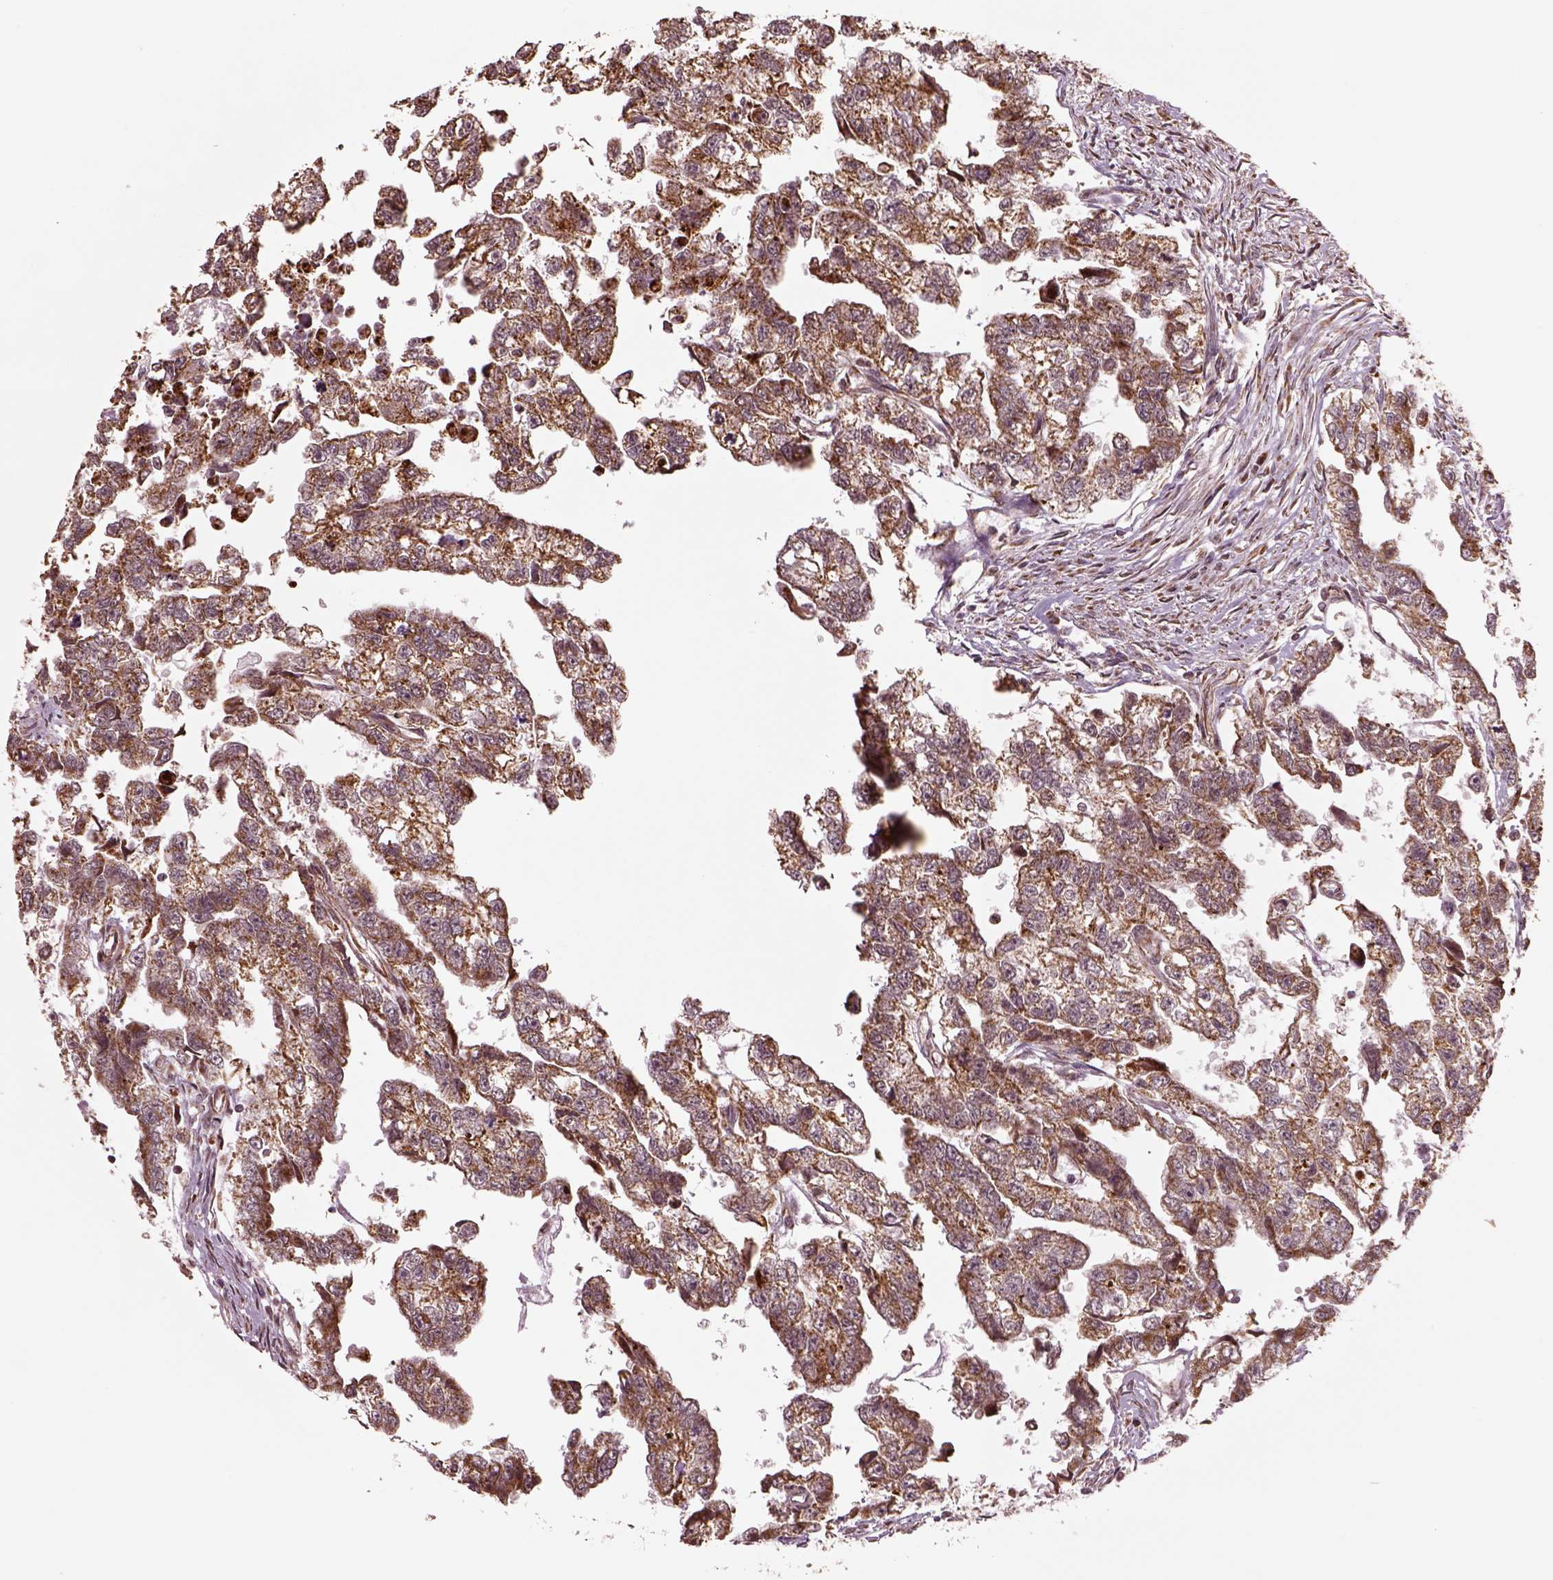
{"staining": {"intensity": "moderate", "quantity": ">75%", "location": "cytoplasmic/membranous"}, "tissue": "testis cancer", "cell_type": "Tumor cells", "image_type": "cancer", "snomed": [{"axis": "morphology", "description": "Carcinoma, Embryonal, NOS"}, {"axis": "morphology", "description": "Teratoma, malignant, NOS"}, {"axis": "topography", "description": "Testis"}], "caption": "Protein staining of testis cancer tissue reveals moderate cytoplasmic/membranous positivity in approximately >75% of tumor cells.", "gene": "SEL1L3", "patient": {"sex": "male", "age": 44}}